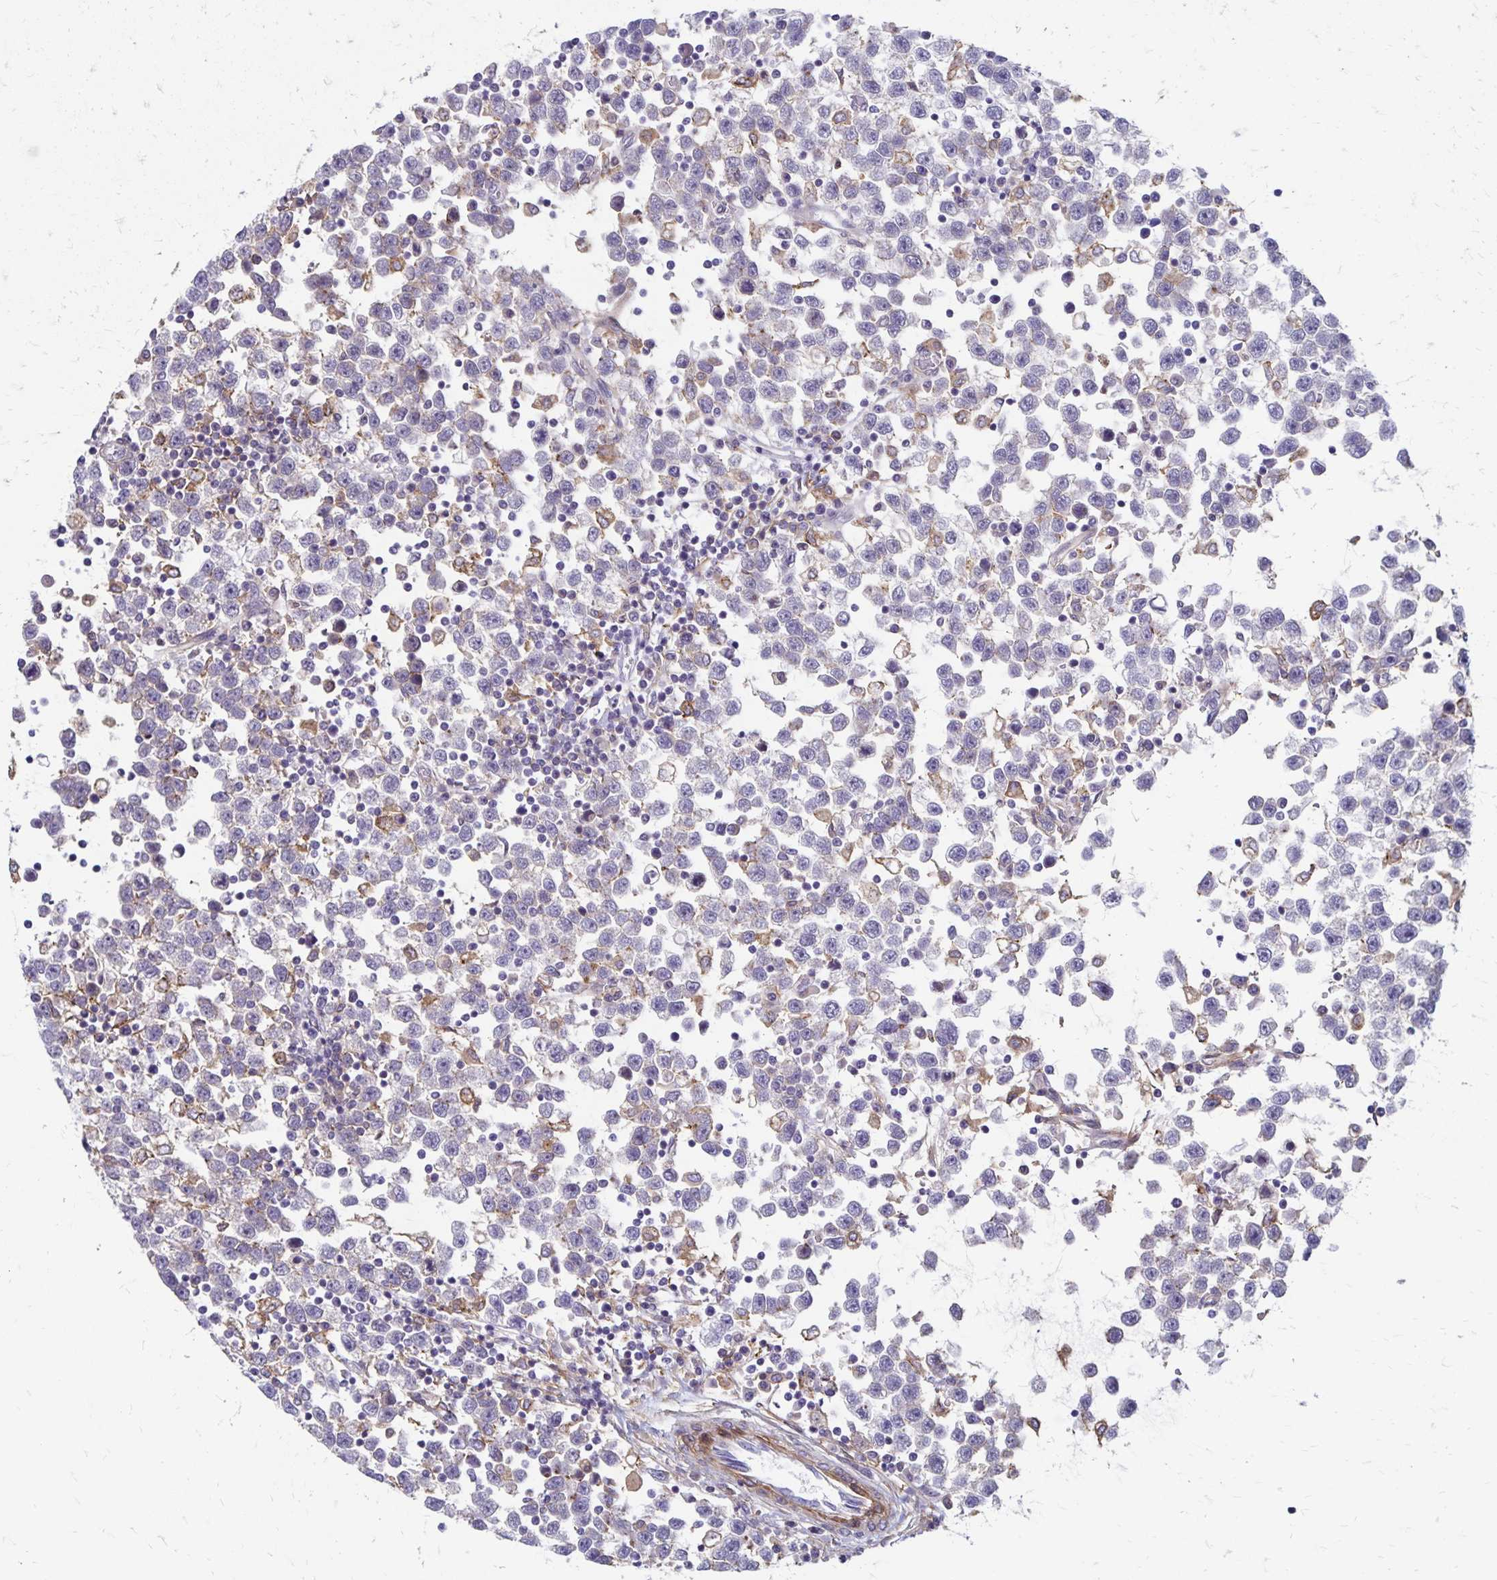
{"staining": {"intensity": "weak", "quantity": "25%-75%", "location": "cytoplasmic/membranous"}, "tissue": "testis cancer", "cell_type": "Tumor cells", "image_type": "cancer", "snomed": [{"axis": "morphology", "description": "Seminoma, NOS"}, {"axis": "topography", "description": "Testis"}], "caption": "There is low levels of weak cytoplasmic/membranous staining in tumor cells of testis cancer (seminoma), as demonstrated by immunohistochemical staining (brown color).", "gene": "TNS3", "patient": {"sex": "male", "age": 34}}